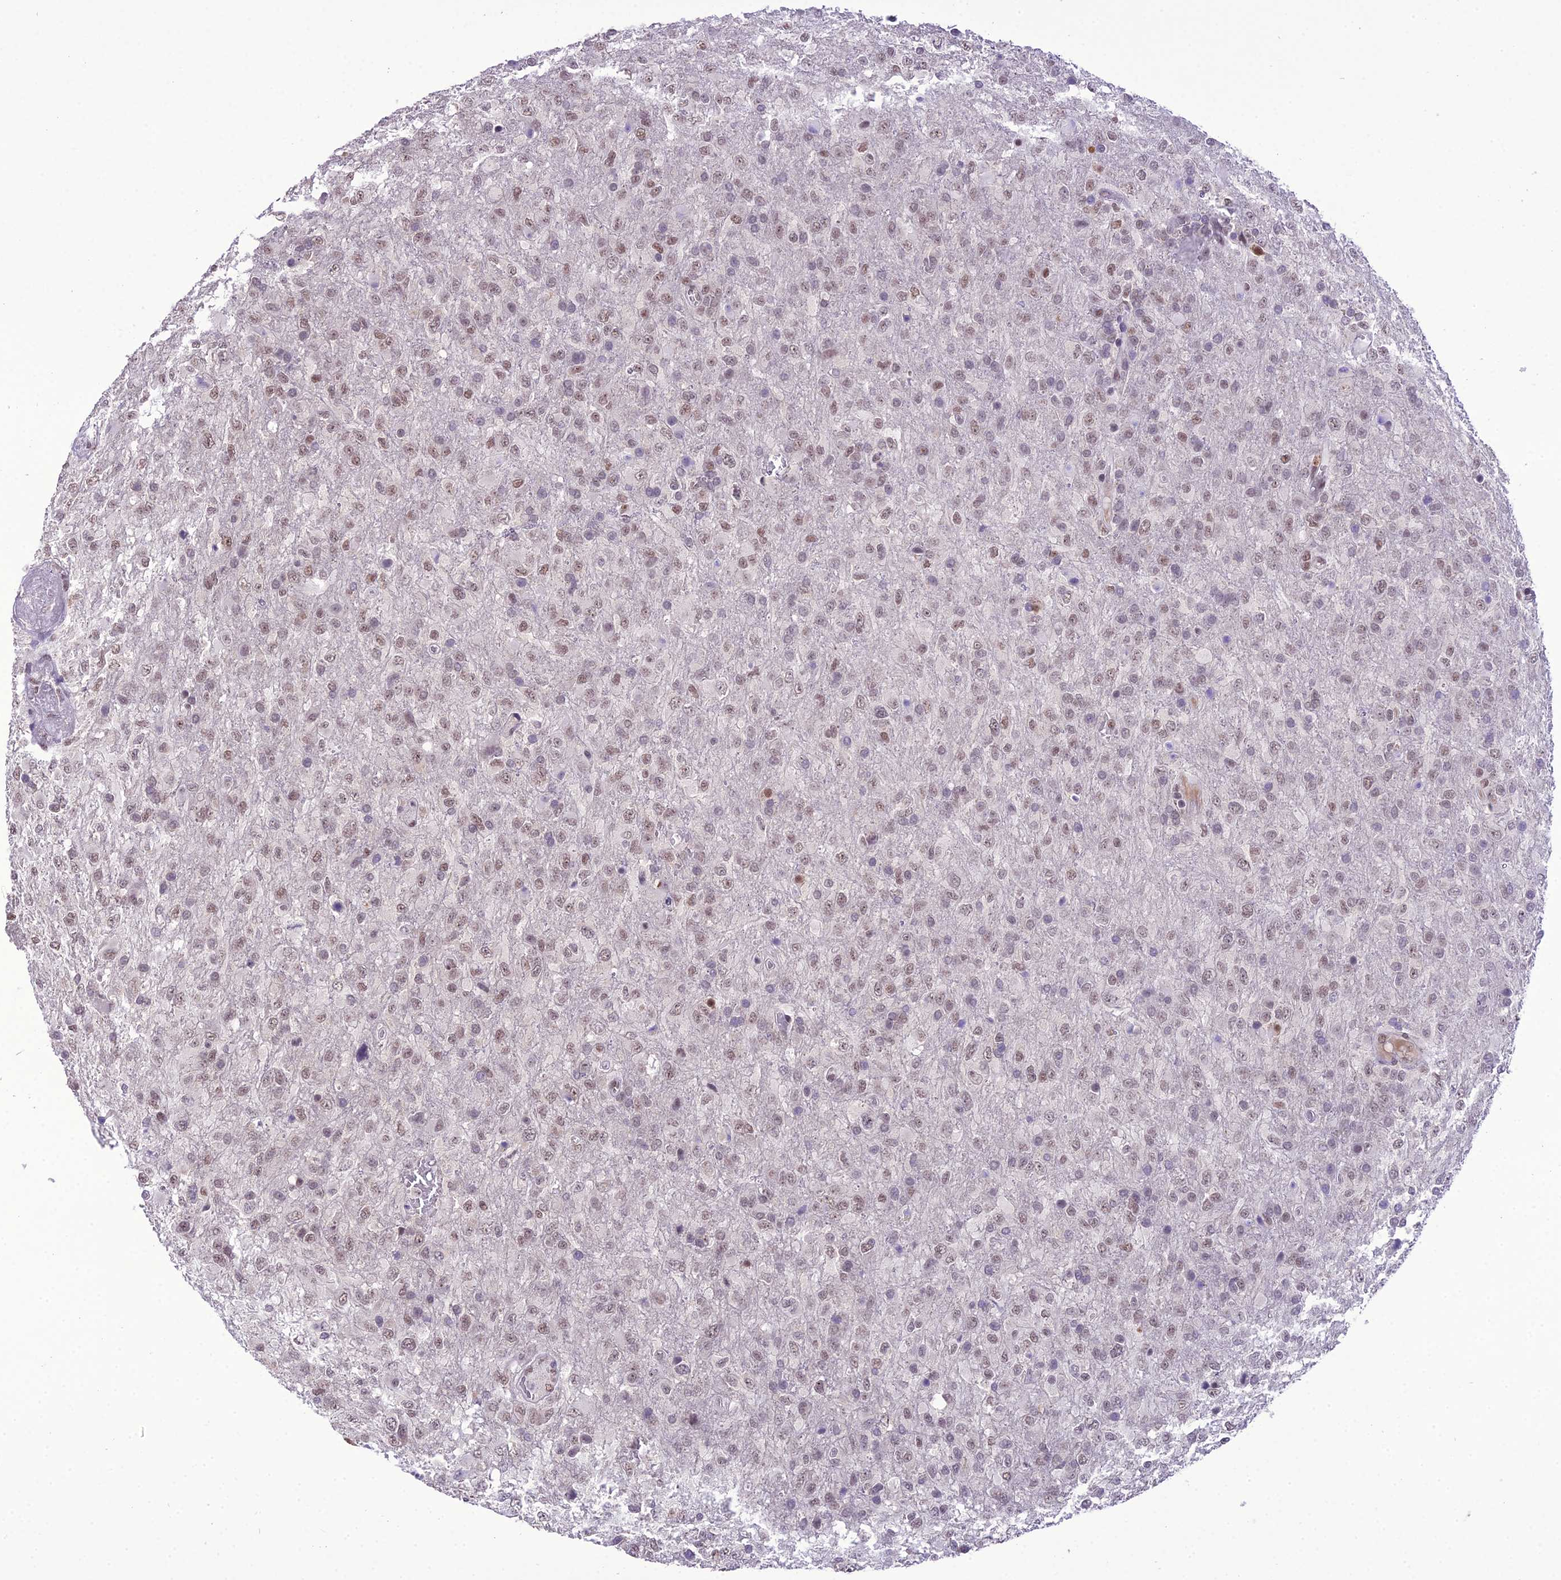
{"staining": {"intensity": "moderate", "quantity": ">75%", "location": "nuclear"}, "tissue": "glioma", "cell_type": "Tumor cells", "image_type": "cancer", "snomed": [{"axis": "morphology", "description": "Glioma, malignant, High grade"}, {"axis": "topography", "description": "Brain"}], "caption": "Malignant high-grade glioma stained with DAB immunohistochemistry displays medium levels of moderate nuclear expression in approximately >75% of tumor cells.", "gene": "SH3RF3", "patient": {"sex": "female", "age": 74}}